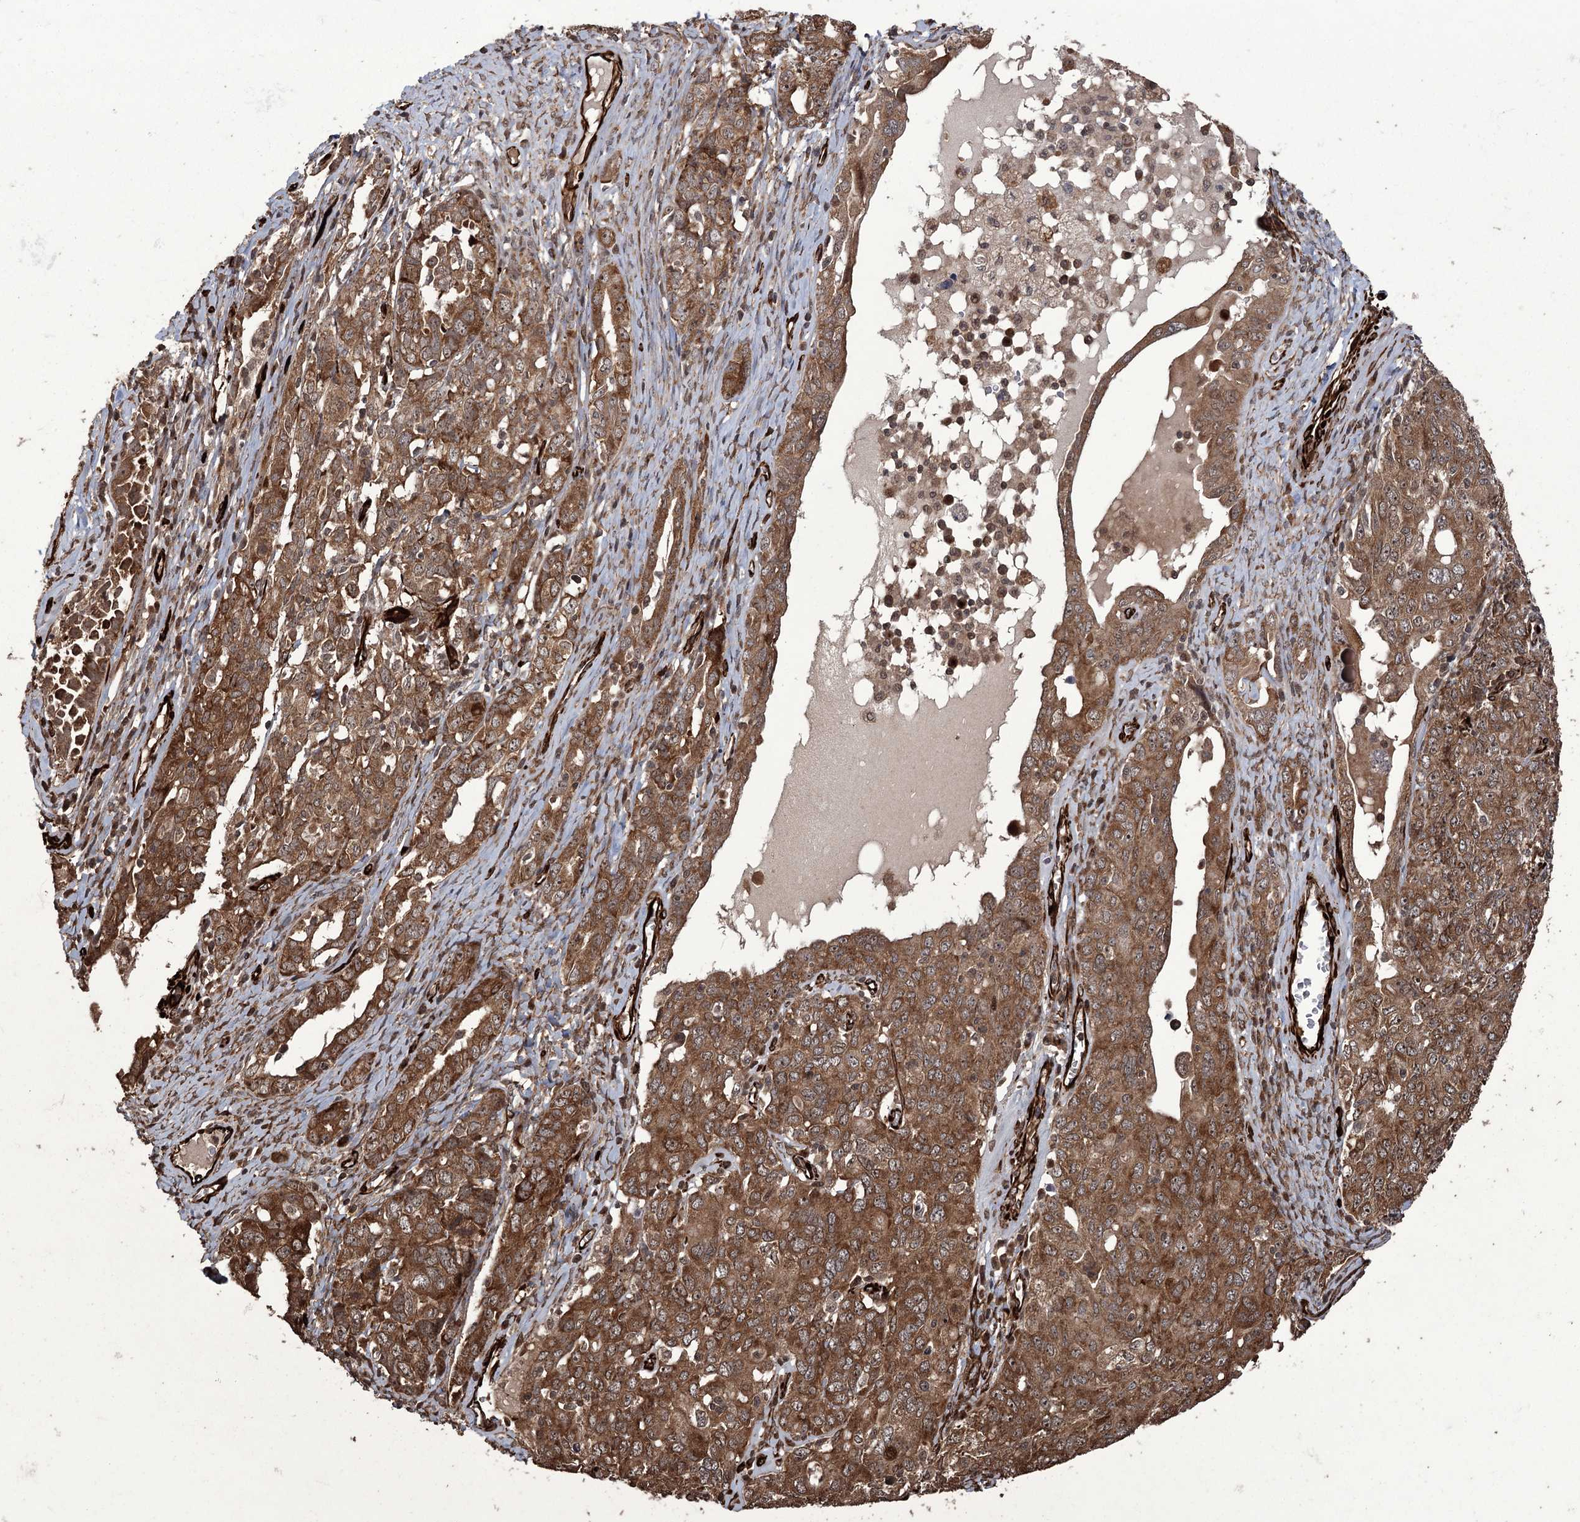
{"staining": {"intensity": "moderate", "quantity": ">75%", "location": "cytoplasmic/membranous"}, "tissue": "ovarian cancer", "cell_type": "Tumor cells", "image_type": "cancer", "snomed": [{"axis": "morphology", "description": "Carcinoma, endometroid"}, {"axis": "topography", "description": "Ovary"}], "caption": "Immunohistochemistry micrograph of ovarian cancer stained for a protein (brown), which displays medium levels of moderate cytoplasmic/membranous positivity in about >75% of tumor cells.", "gene": "RPAP3", "patient": {"sex": "female", "age": 62}}